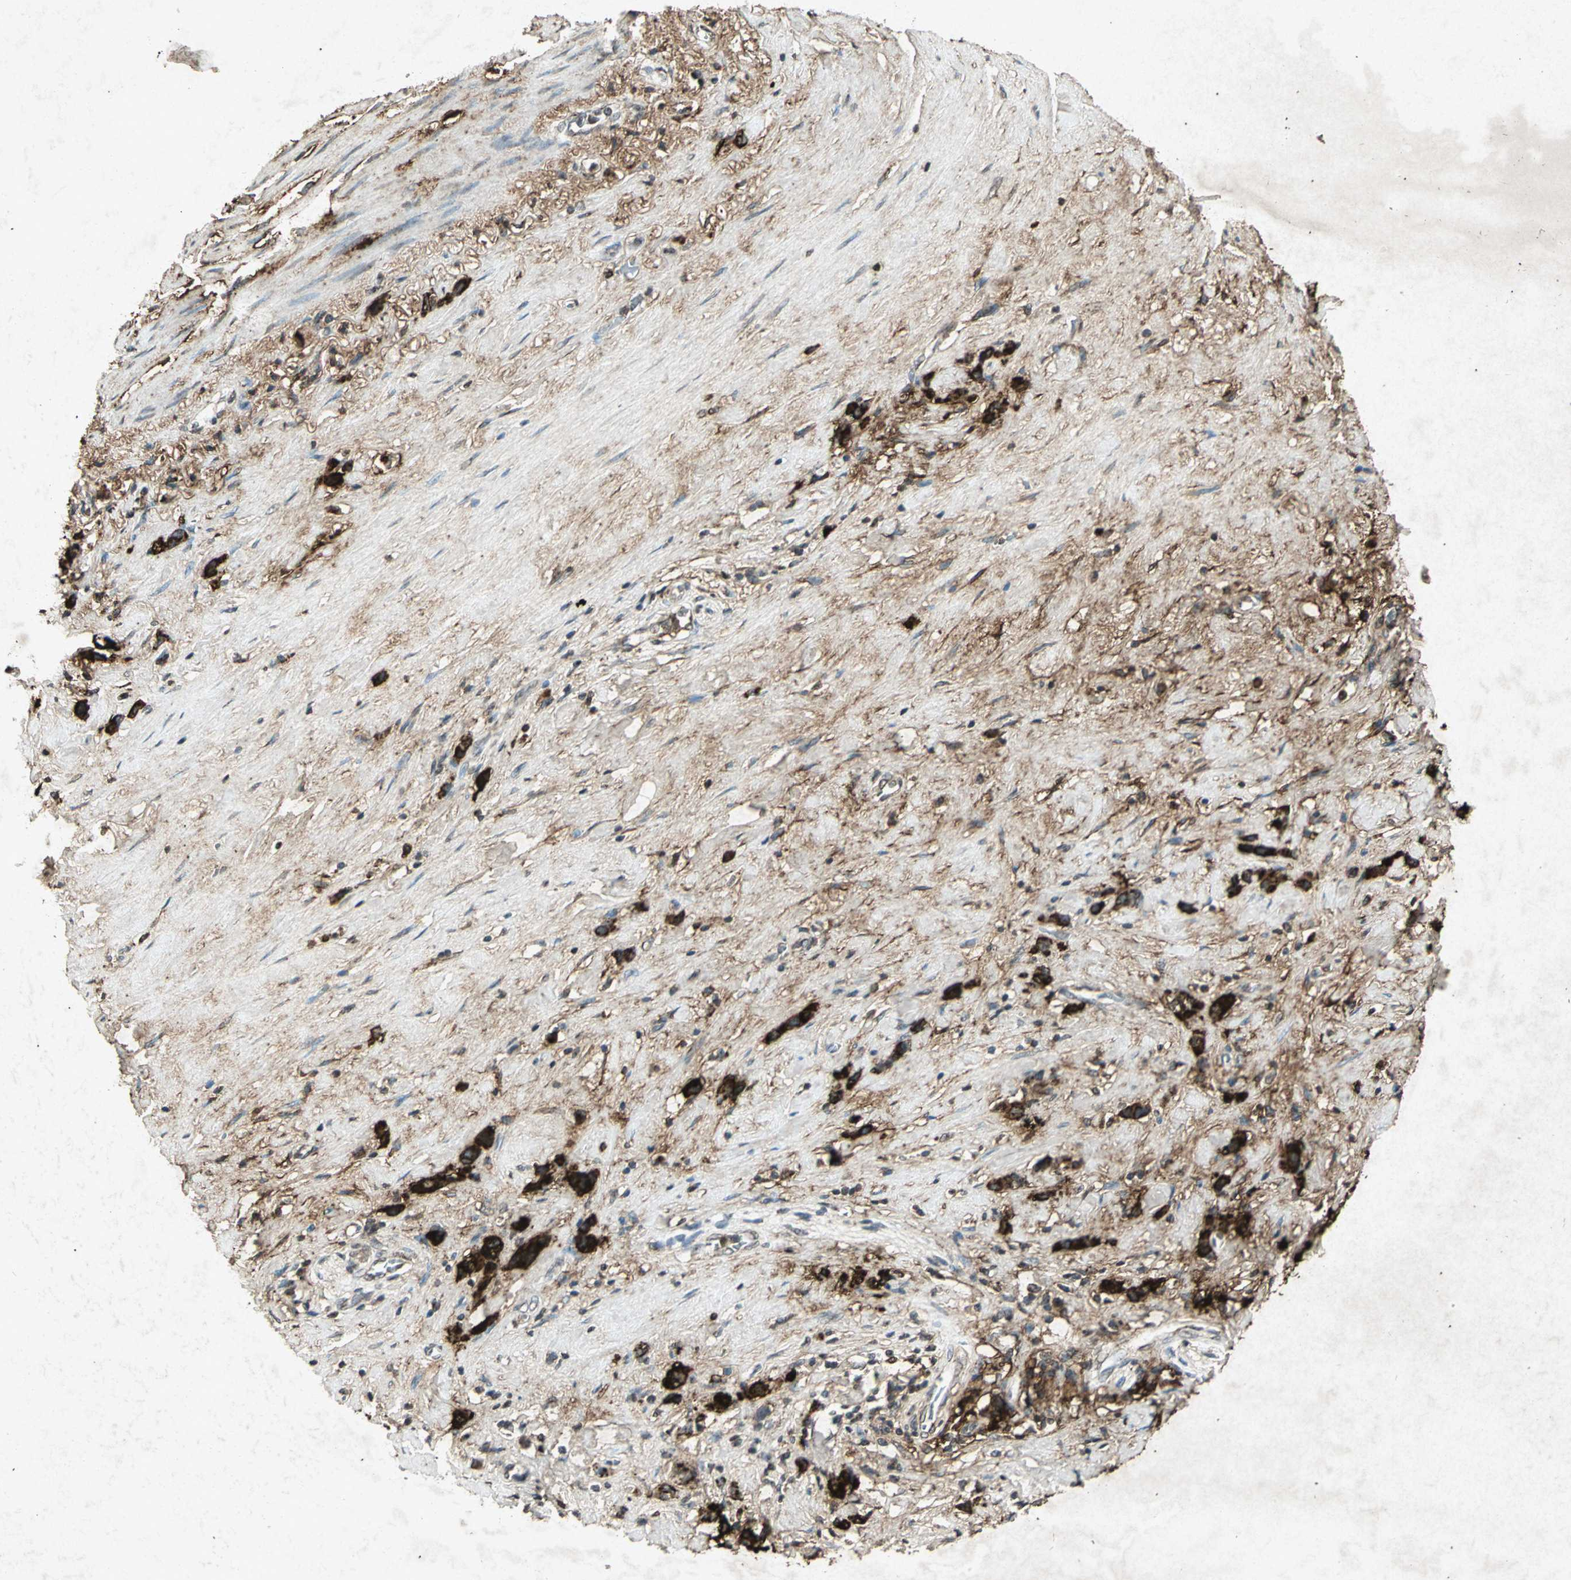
{"staining": {"intensity": "strong", "quantity": ">75%", "location": "cytoplasmic/membranous"}, "tissue": "stomach cancer", "cell_type": "Tumor cells", "image_type": "cancer", "snomed": [{"axis": "morphology", "description": "Normal tissue, NOS"}, {"axis": "morphology", "description": "Adenocarcinoma, NOS"}, {"axis": "morphology", "description": "Adenocarcinoma, High grade"}, {"axis": "topography", "description": "Stomach, upper"}, {"axis": "topography", "description": "Stomach"}], "caption": "Adenocarcinoma (stomach) stained with a brown dye exhibits strong cytoplasmic/membranous positive positivity in approximately >75% of tumor cells.", "gene": "PSEN1", "patient": {"sex": "female", "age": 65}}